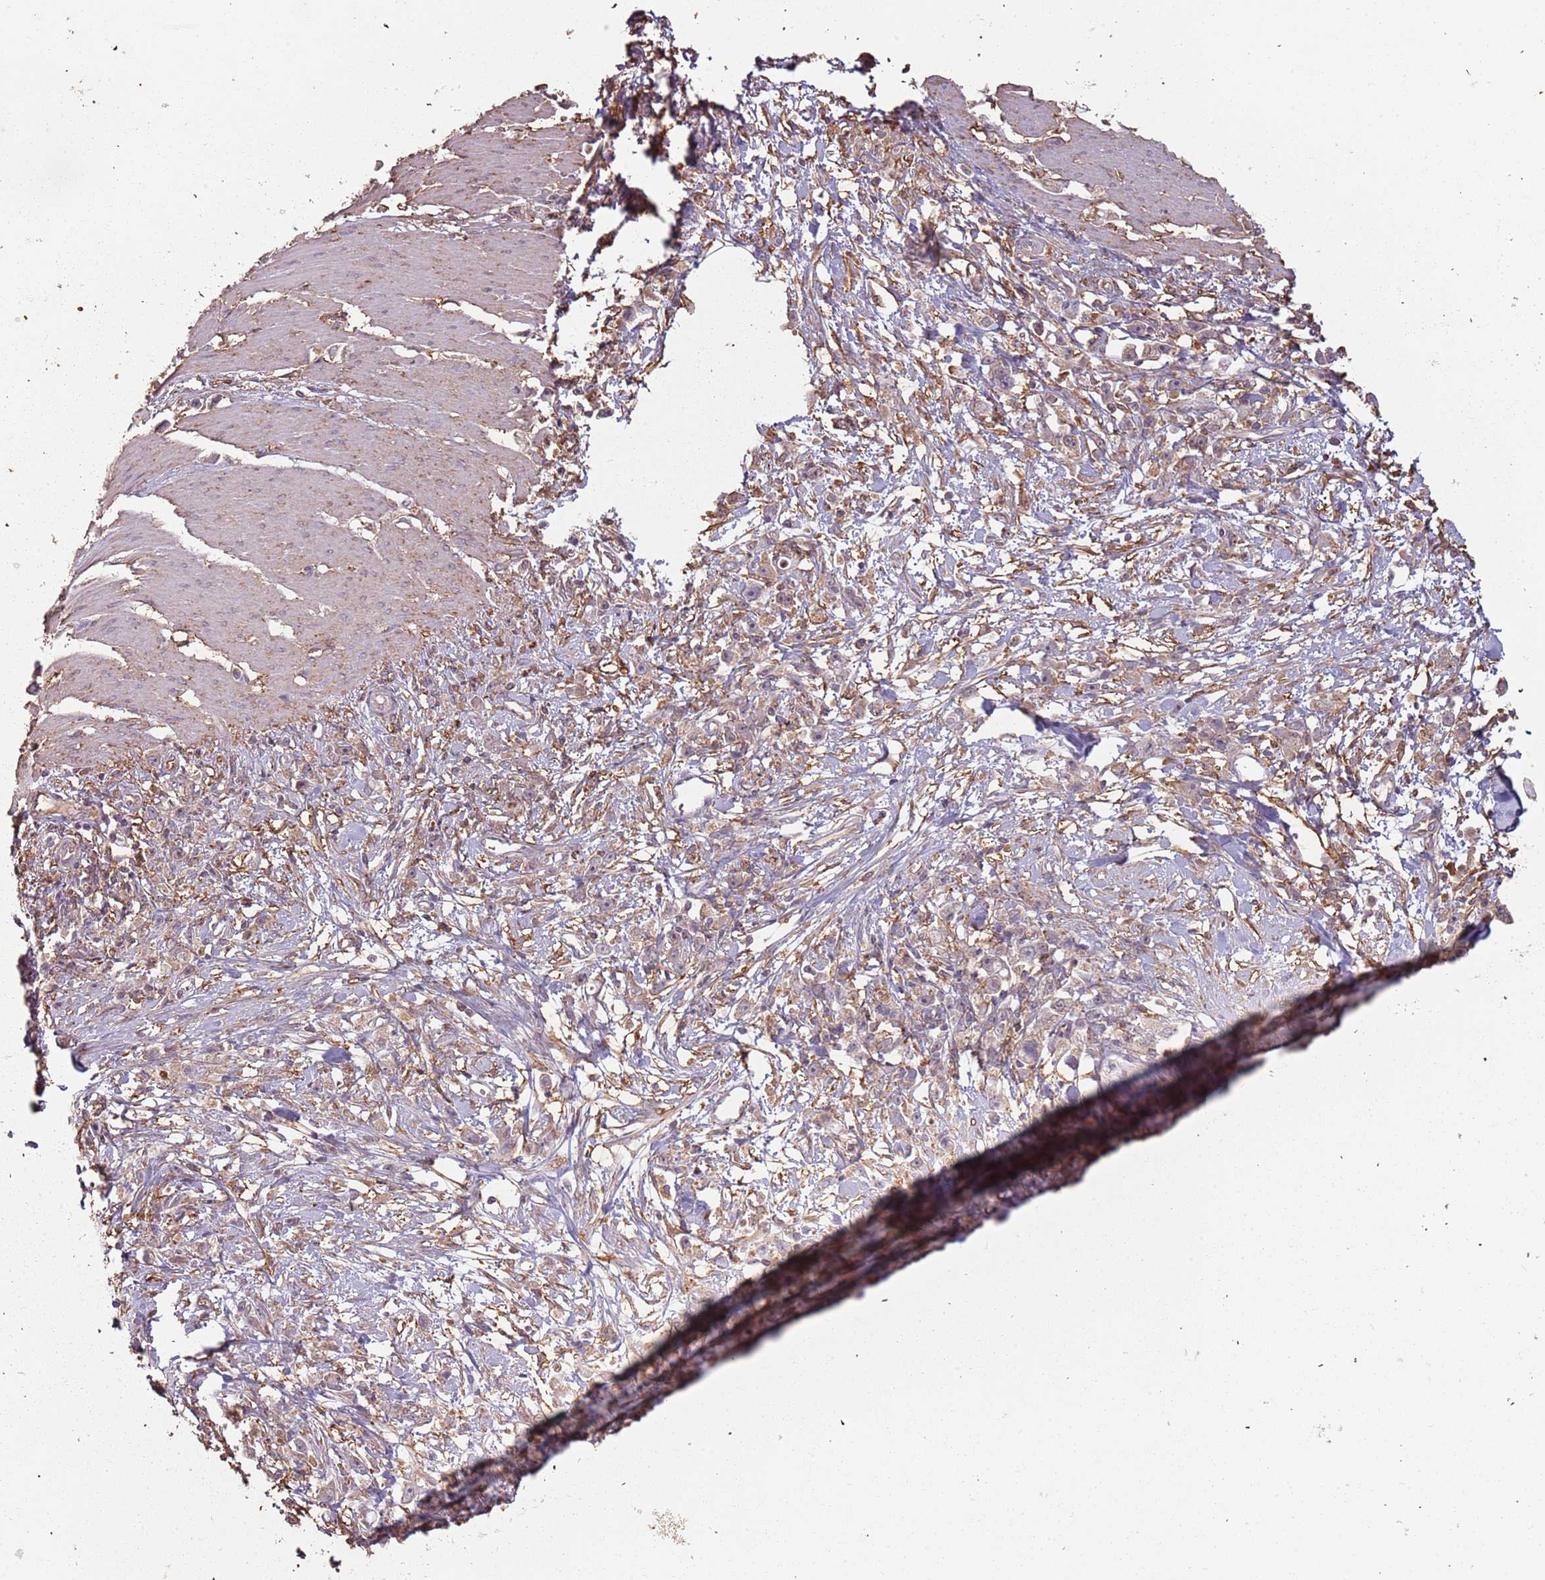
{"staining": {"intensity": "moderate", "quantity": "25%-75%", "location": "cytoplasmic/membranous"}, "tissue": "stomach cancer", "cell_type": "Tumor cells", "image_type": "cancer", "snomed": [{"axis": "morphology", "description": "Adenocarcinoma, NOS"}, {"axis": "topography", "description": "Stomach"}], "caption": "Adenocarcinoma (stomach) stained with a brown dye demonstrates moderate cytoplasmic/membranous positive positivity in about 25%-75% of tumor cells.", "gene": "ATOSB", "patient": {"sex": "female", "age": 59}}